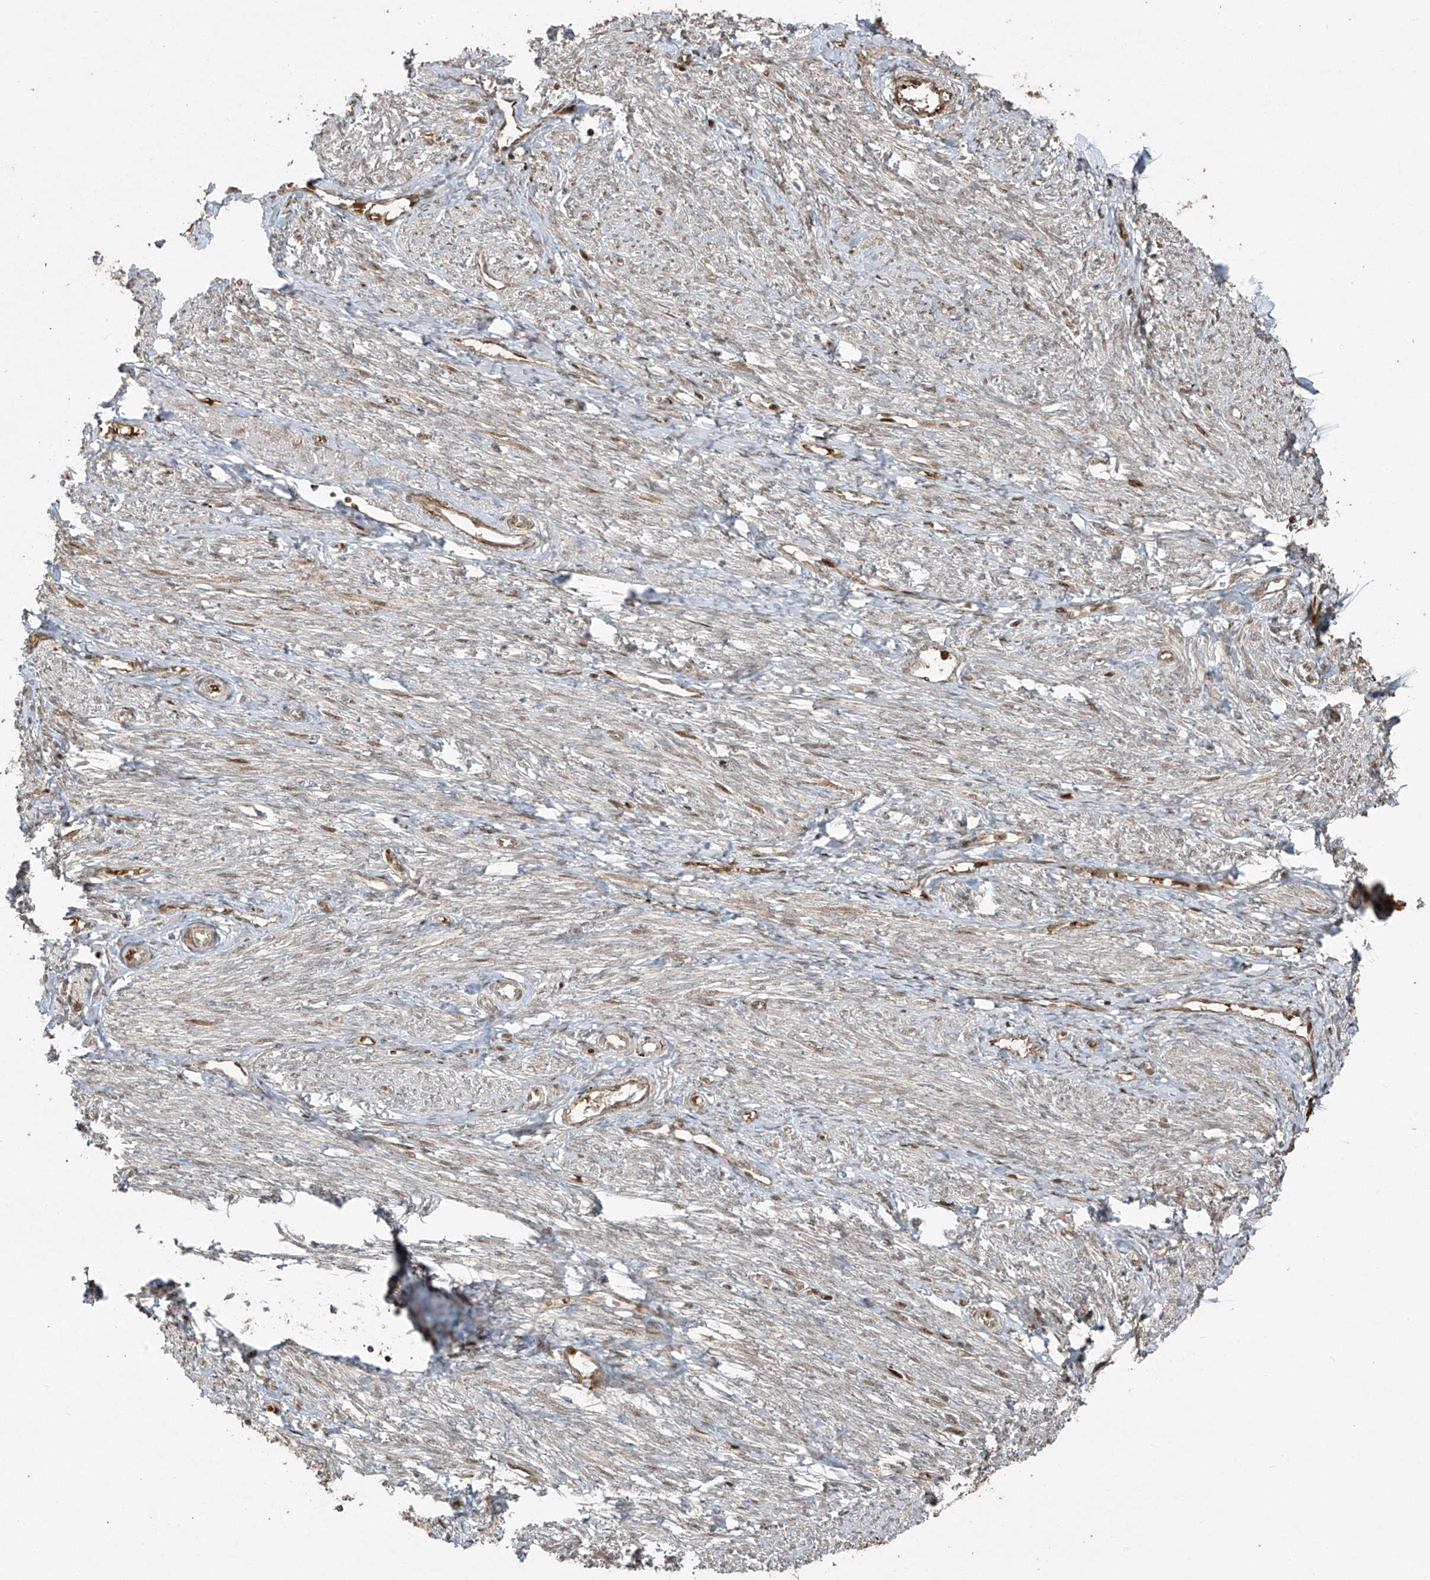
{"staining": {"intensity": "weak", "quantity": "25%-75%", "location": "cytoplasmic/membranous,nuclear"}, "tissue": "endometrium", "cell_type": "Cells in endometrial stroma", "image_type": "normal", "snomed": [{"axis": "morphology", "description": "Normal tissue, NOS"}, {"axis": "topography", "description": "Endometrium"}], "caption": "Immunohistochemistry histopathology image of benign human endometrium stained for a protein (brown), which demonstrates low levels of weak cytoplasmic/membranous,nuclear expression in approximately 25%-75% of cells in endometrial stroma.", "gene": "TTC22", "patient": {"sex": "female", "age": 72}}